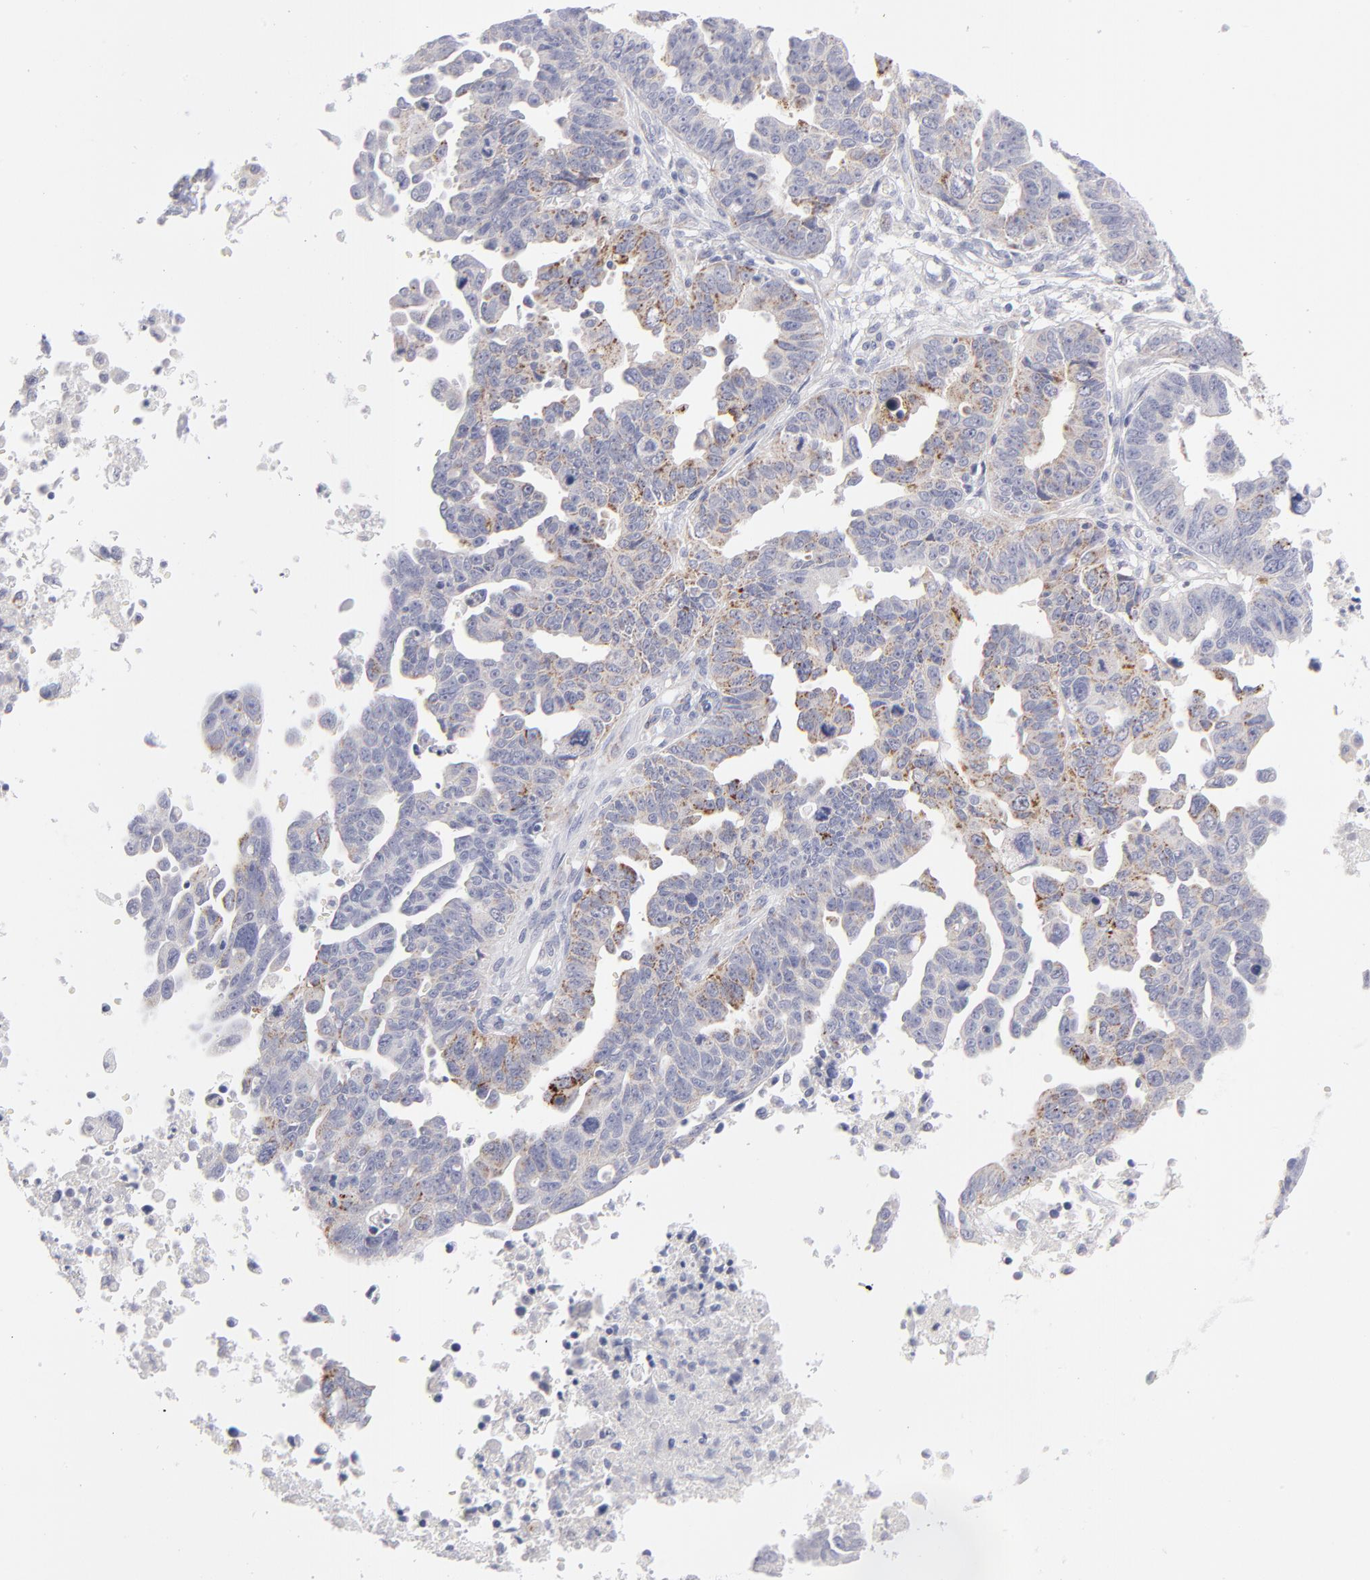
{"staining": {"intensity": "moderate", "quantity": "25%-75%", "location": "cytoplasmic/membranous"}, "tissue": "ovarian cancer", "cell_type": "Tumor cells", "image_type": "cancer", "snomed": [{"axis": "morphology", "description": "Carcinoma, endometroid"}, {"axis": "morphology", "description": "Cystadenocarcinoma, serous, NOS"}, {"axis": "topography", "description": "Ovary"}], "caption": "Immunohistochemistry of human serous cystadenocarcinoma (ovarian) displays medium levels of moderate cytoplasmic/membranous staining in approximately 25%-75% of tumor cells.", "gene": "MTHFD2", "patient": {"sex": "female", "age": 45}}